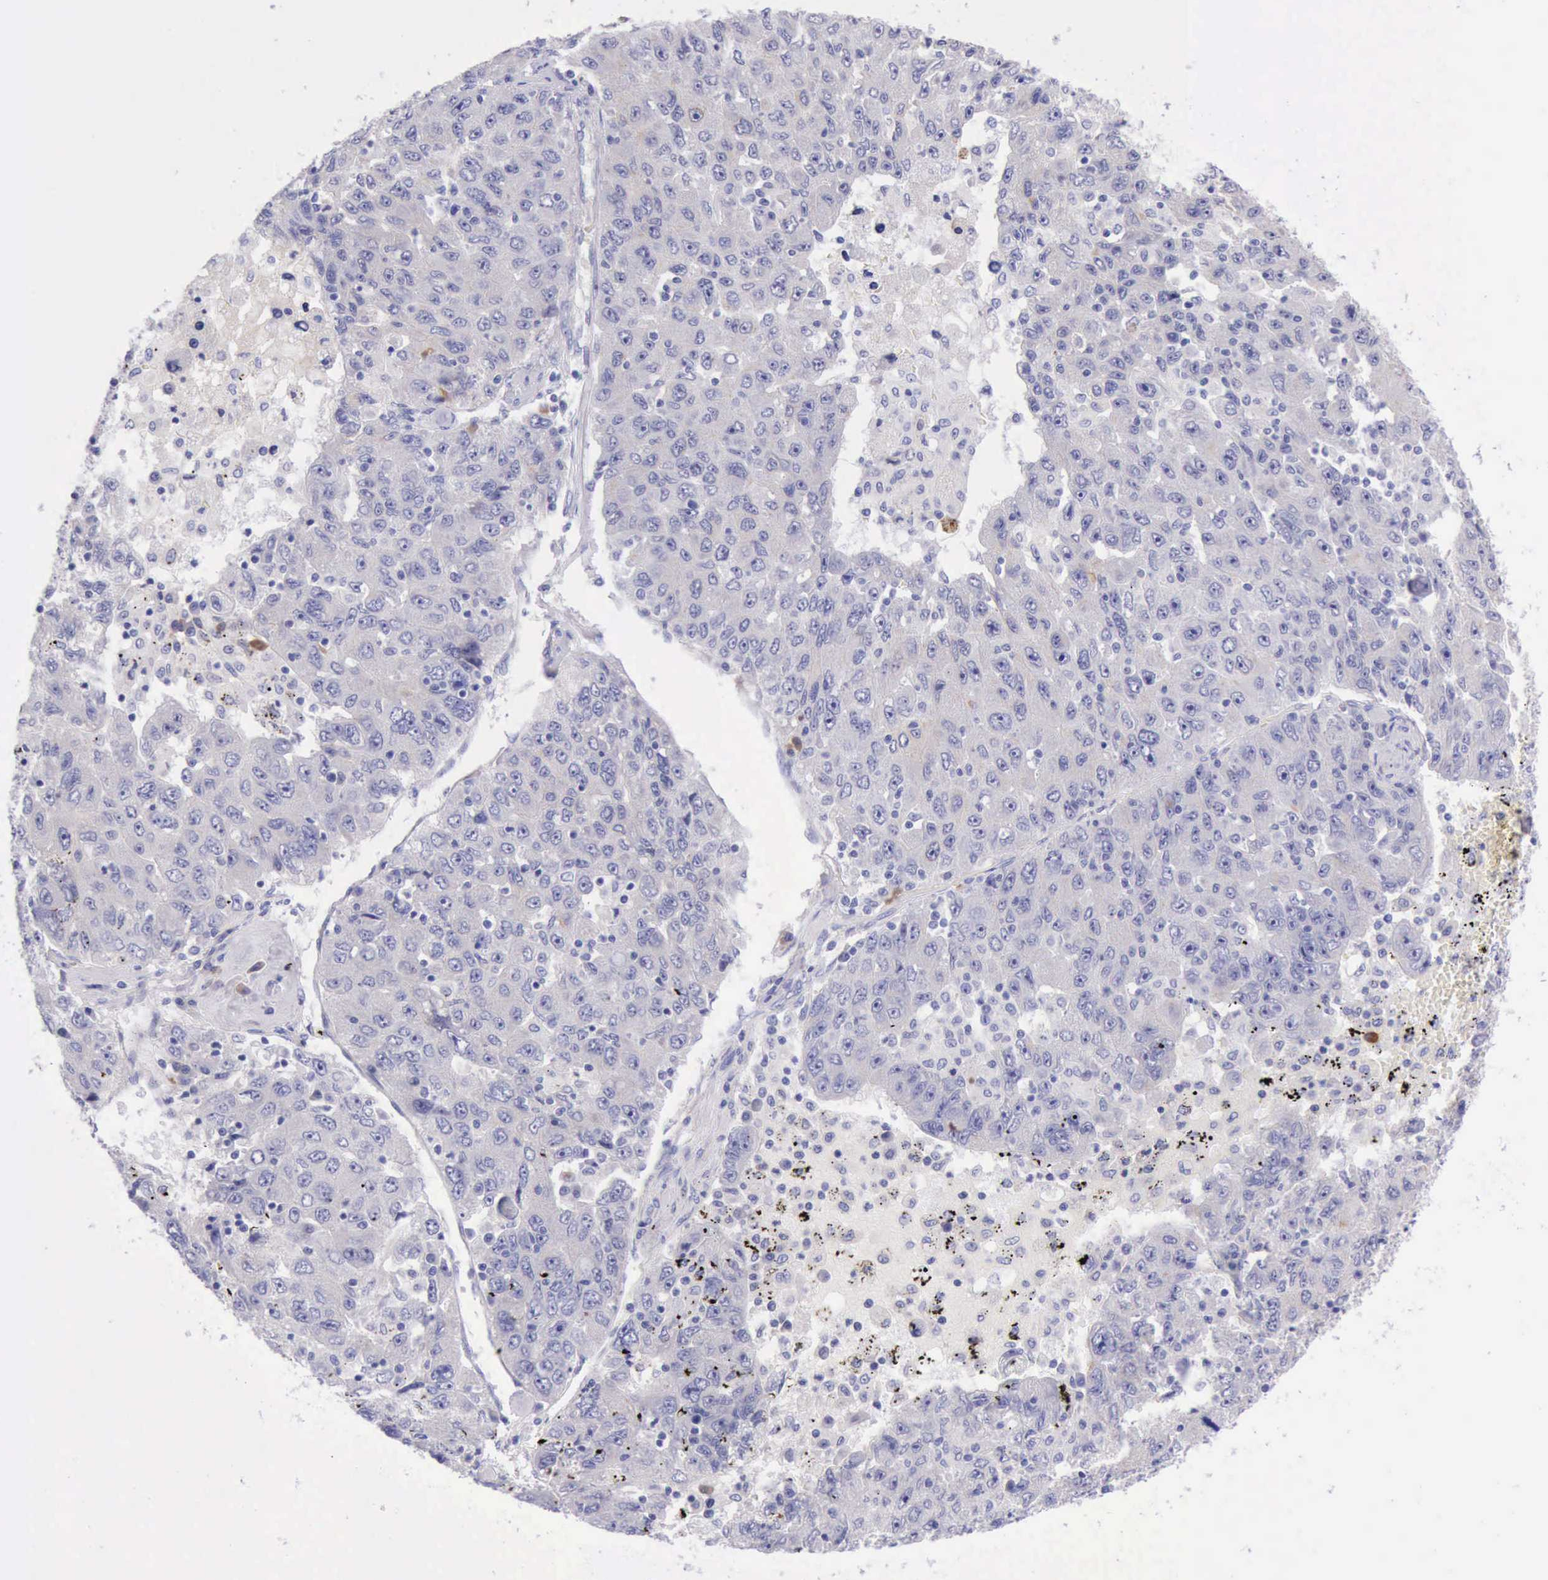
{"staining": {"intensity": "negative", "quantity": "none", "location": "none"}, "tissue": "liver cancer", "cell_type": "Tumor cells", "image_type": "cancer", "snomed": [{"axis": "morphology", "description": "Carcinoma, Hepatocellular, NOS"}, {"axis": "topography", "description": "Liver"}], "caption": "This micrograph is of hepatocellular carcinoma (liver) stained with IHC to label a protein in brown with the nuclei are counter-stained blue. There is no staining in tumor cells. The staining was performed using DAB to visualize the protein expression in brown, while the nuclei were stained in blue with hematoxylin (Magnification: 20x).", "gene": "KRT8", "patient": {"sex": "male", "age": 49}}